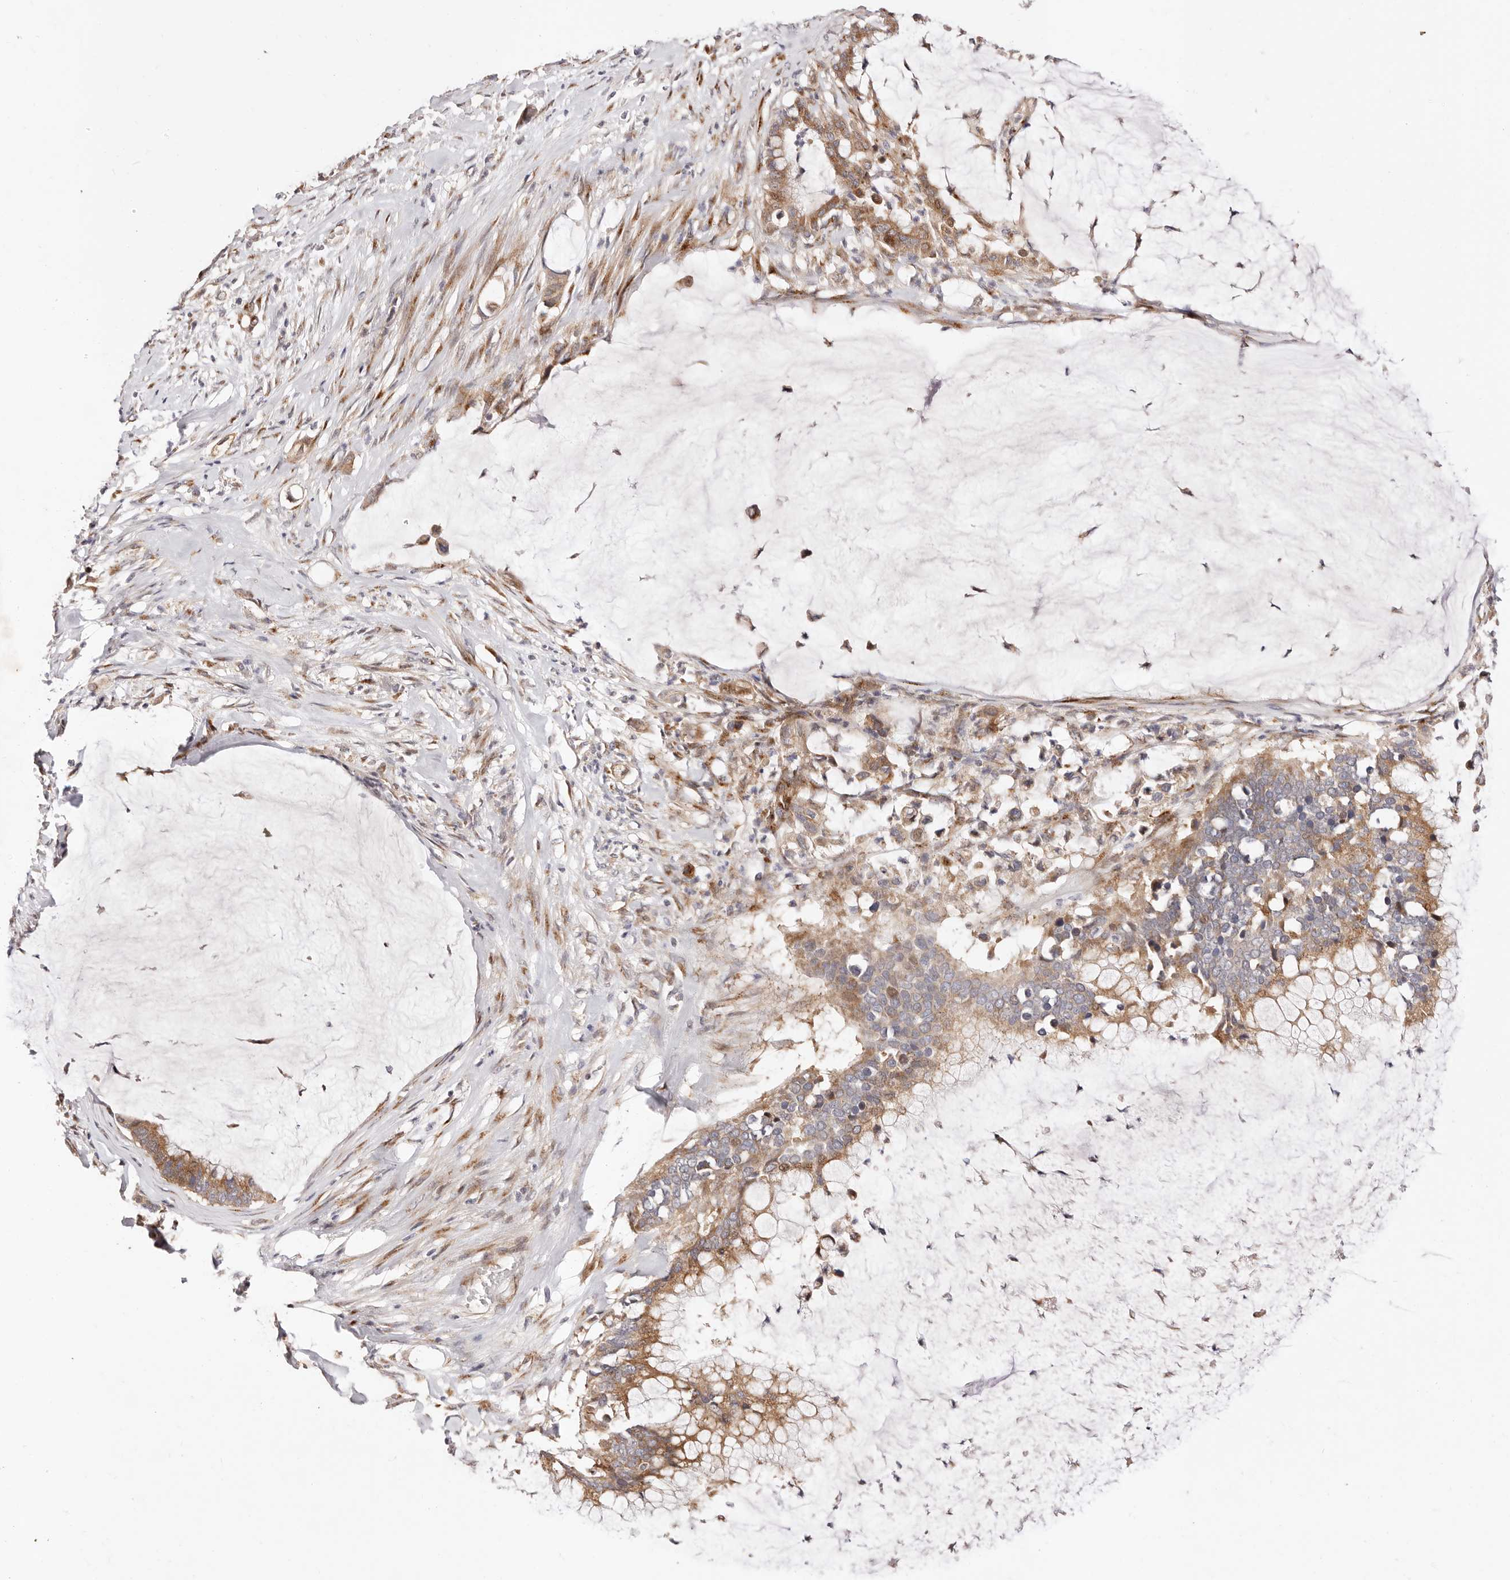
{"staining": {"intensity": "moderate", "quantity": ">75%", "location": "cytoplasmic/membranous"}, "tissue": "pancreatic cancer", "cell_type": "Tumor cells", "image_type": "cancer", "snomed": [{"axis": "morphology", "description": "Adenocarcinoma, NOS"}, {"axis": "topography", "description": "Pancreas"}], "caption": "Brown immunohistochemical staining in pancreatic cancer shows moderate cytoplasmic/membranous staining in about >75% of tumor cells.", "gene": "MAPK6", "patient": {"sex": "male", "age": 41}}